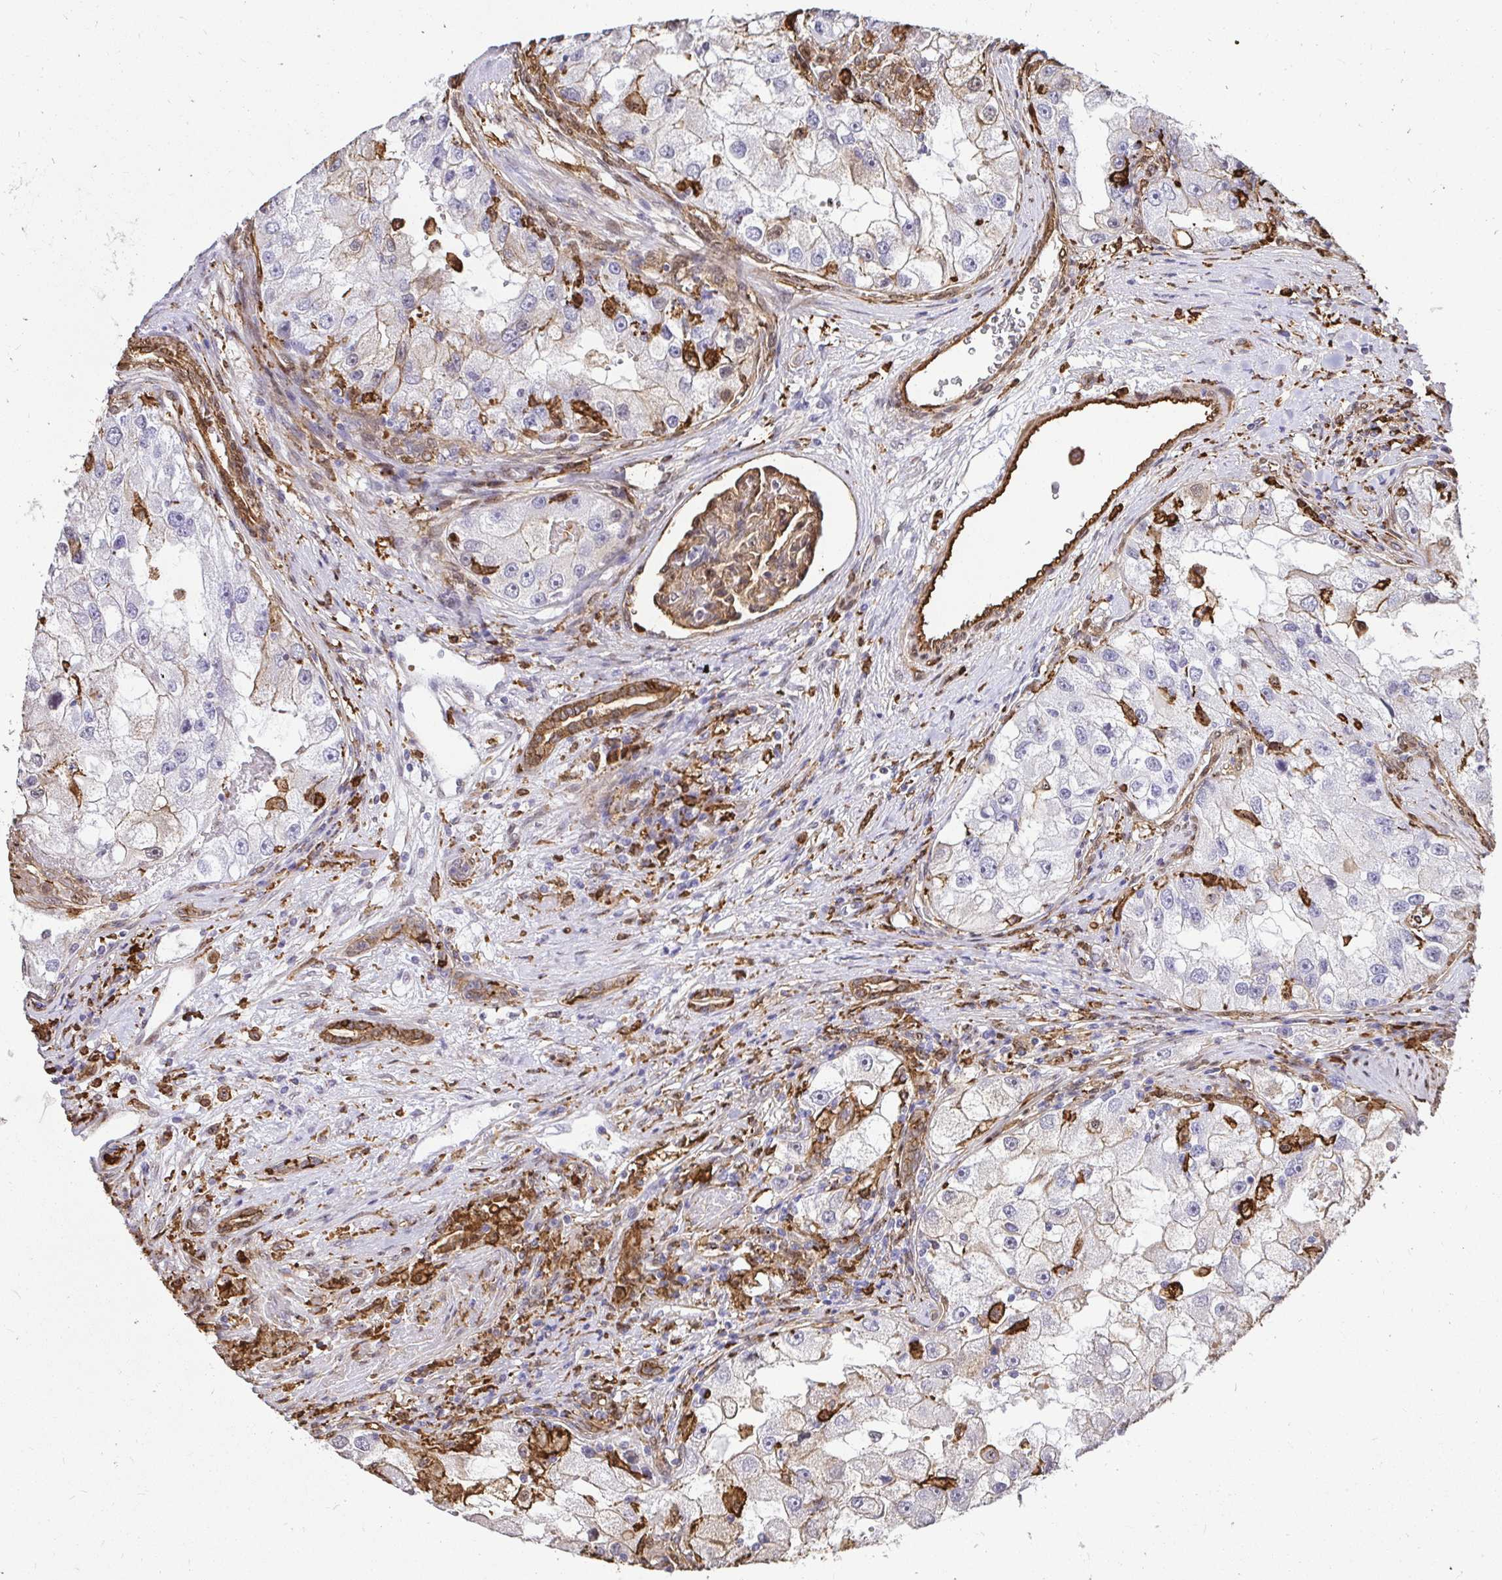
{"staining": {"intensity": "weak", "quantity": "<25%", "location": "cytoplasmic/membranous"}, "tissue": "renal cancer", "cell_type": "Tumor cells", "image_type": "cancer", "snomed": [{"axis": "morphology", "description": "Adenocarcinoma, NOS"}, {"axis": "topography", "description": "Kidney"}], "caption": "IHC image of neoplastic tissue: adenocarcinoma (renal) stained with DAB shows no significant protein positivity in tumor cells. The staining is performed using DAB (3,3'-diaminobenzidine) brown chromogen with nuclei counter-stained in using hematoxylin.", "gene": "GSN", "patient": {"sex": "male", "age": 63}}